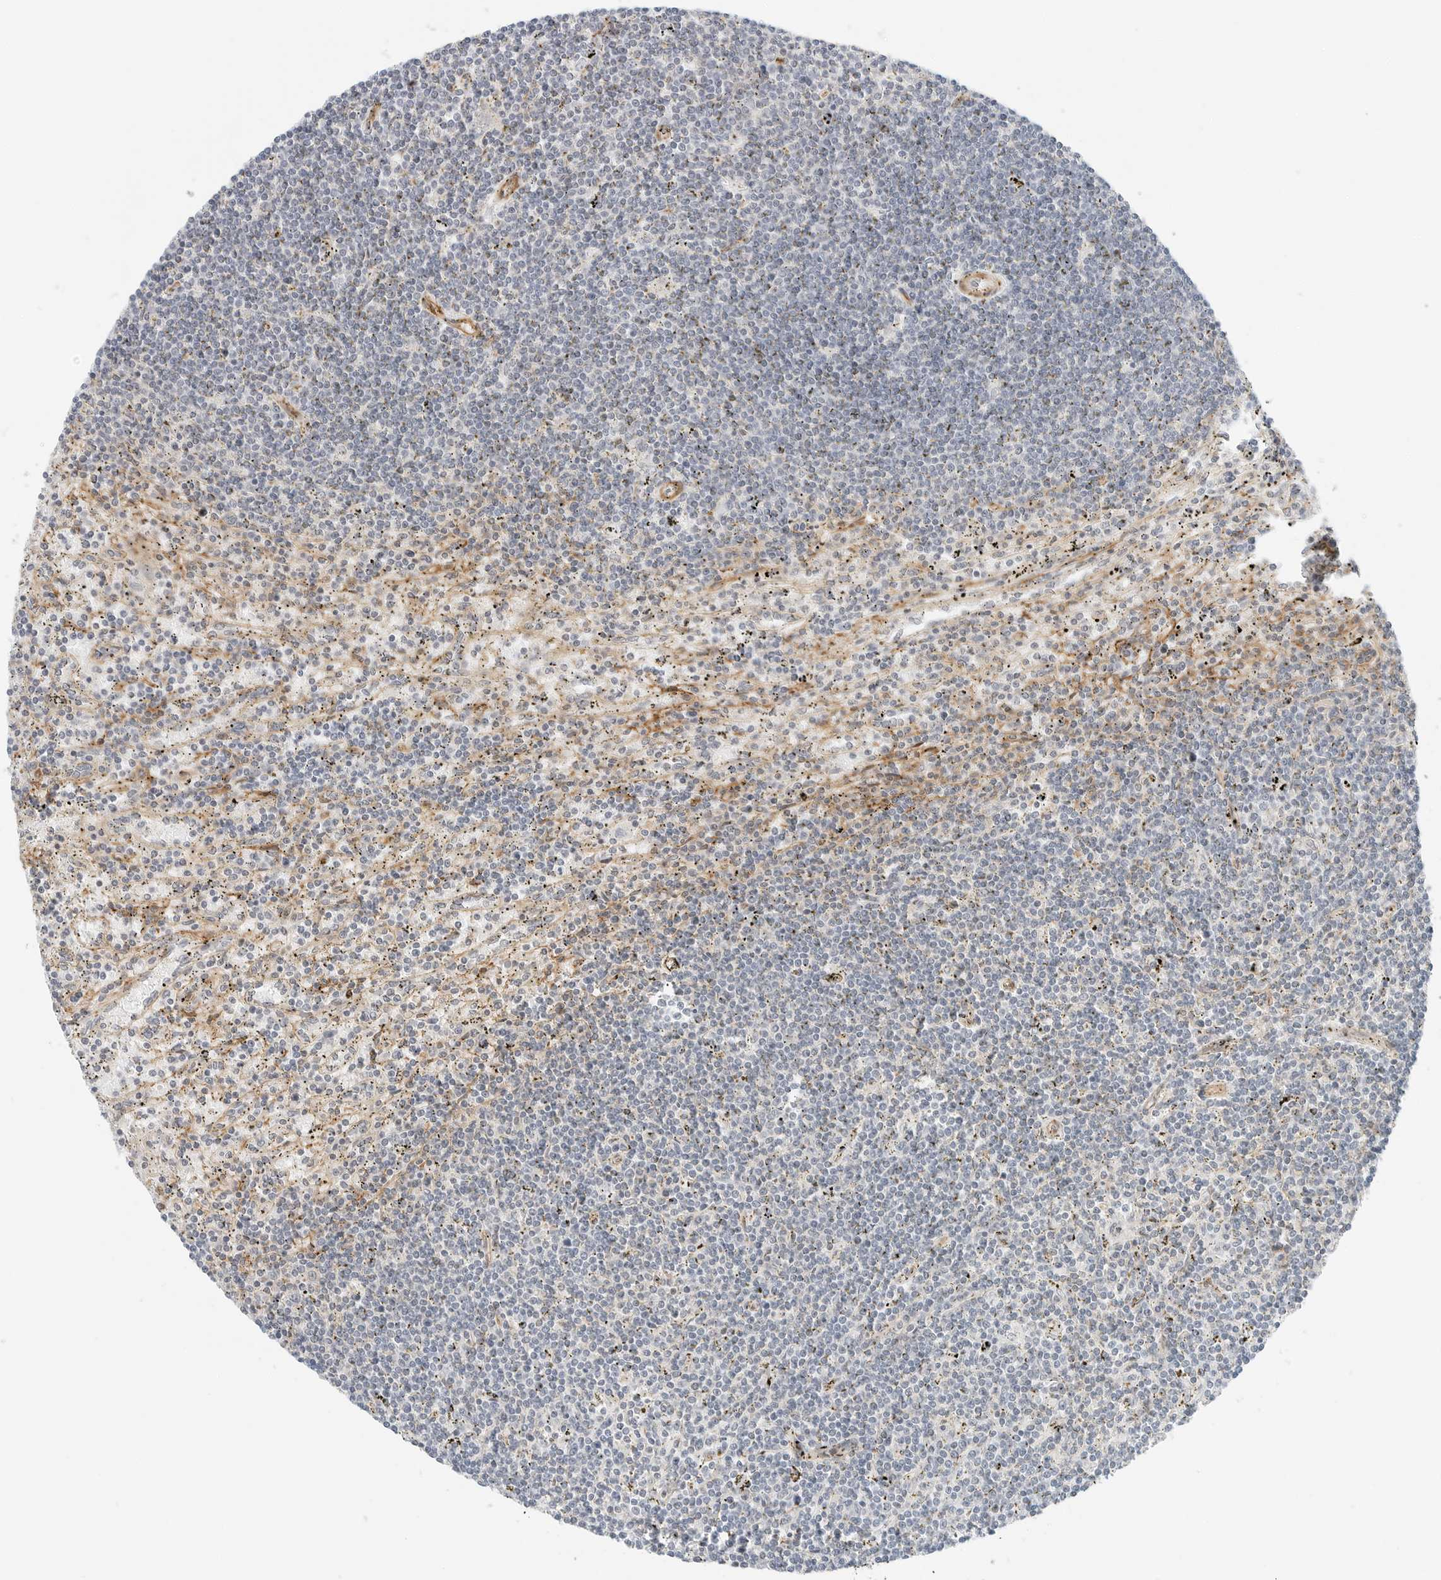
{"staining": {"intensity": "negative", "quantity": "none", "location": "none"}, "tissue": "lymphoma", "cell_type": "Tumor cells", "image_type": "cancer", "snomed": [{"axis": "morphology", "description": "Malignant lymphoma, non-Hodgkin's type, Low grade"}, {"axis": "topography", "description": "Spleen"}], "caption": "A histopathology image of human lymphoma is negative for staining in tumor cells.", "gene": "IQCC", "patient": {"sex": "male", "age": 76}}